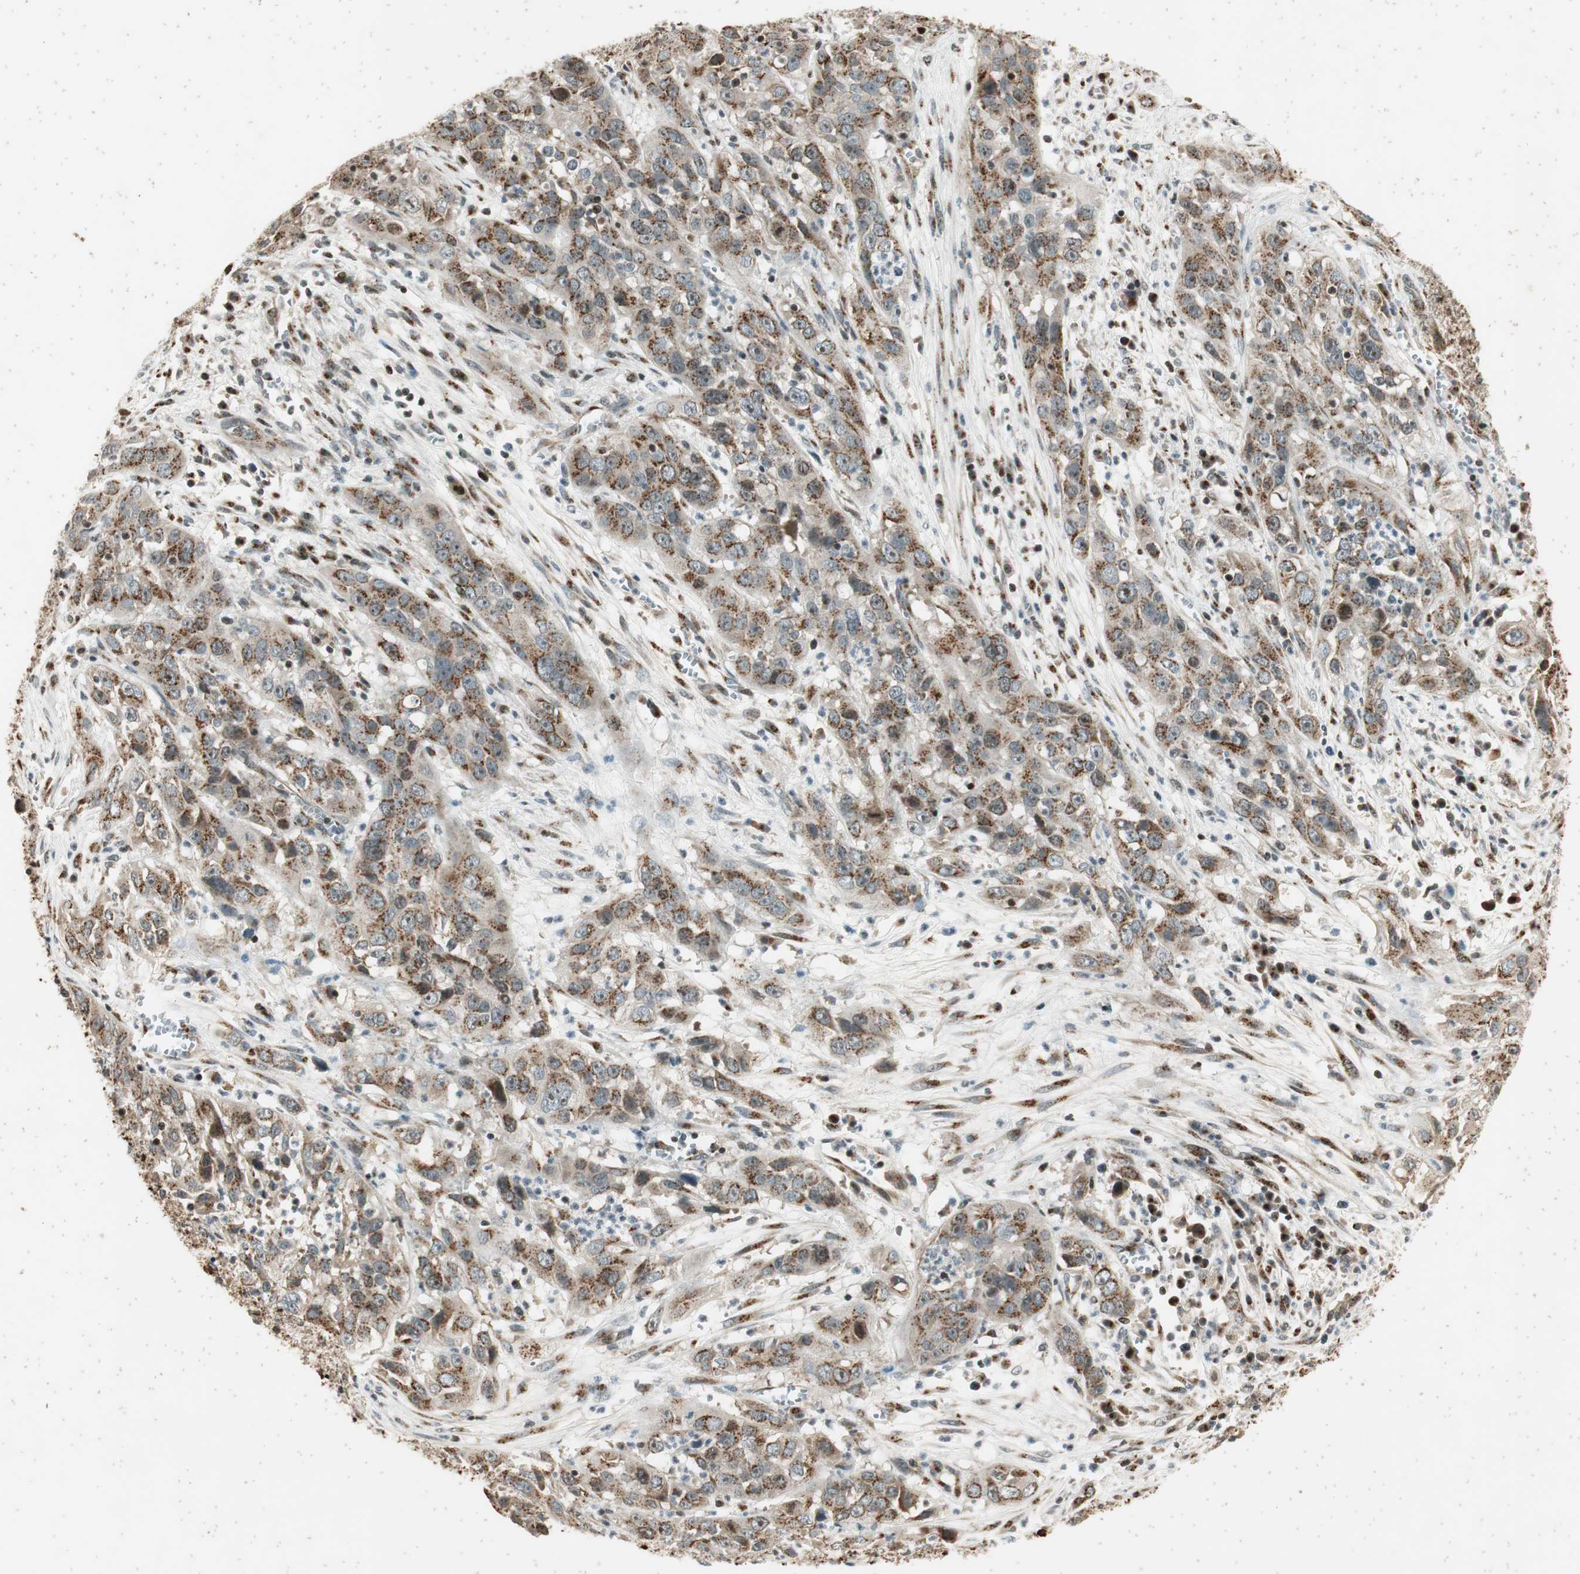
{"staining": {"intensity": "weak", "quantity": ">75%", "location": "cytoplasmic/membranous"}, "tissue": "cervical cancer", "cell_type": "Tumor cells", "image_type": "cancer", "snomed": [{"axis": "morphology", "description": "Squamous cell carcinoma, NOS"}, {"axis": "topography", "description": "Cervix"}], "caption": "Weak cytoplasmic/membranous protein staining is seen in approximately >75% of tumor cells in cervical squamous cell carcinoma.", "gene": "NEO1", "patient": {"sex": "female", "age": 32}}